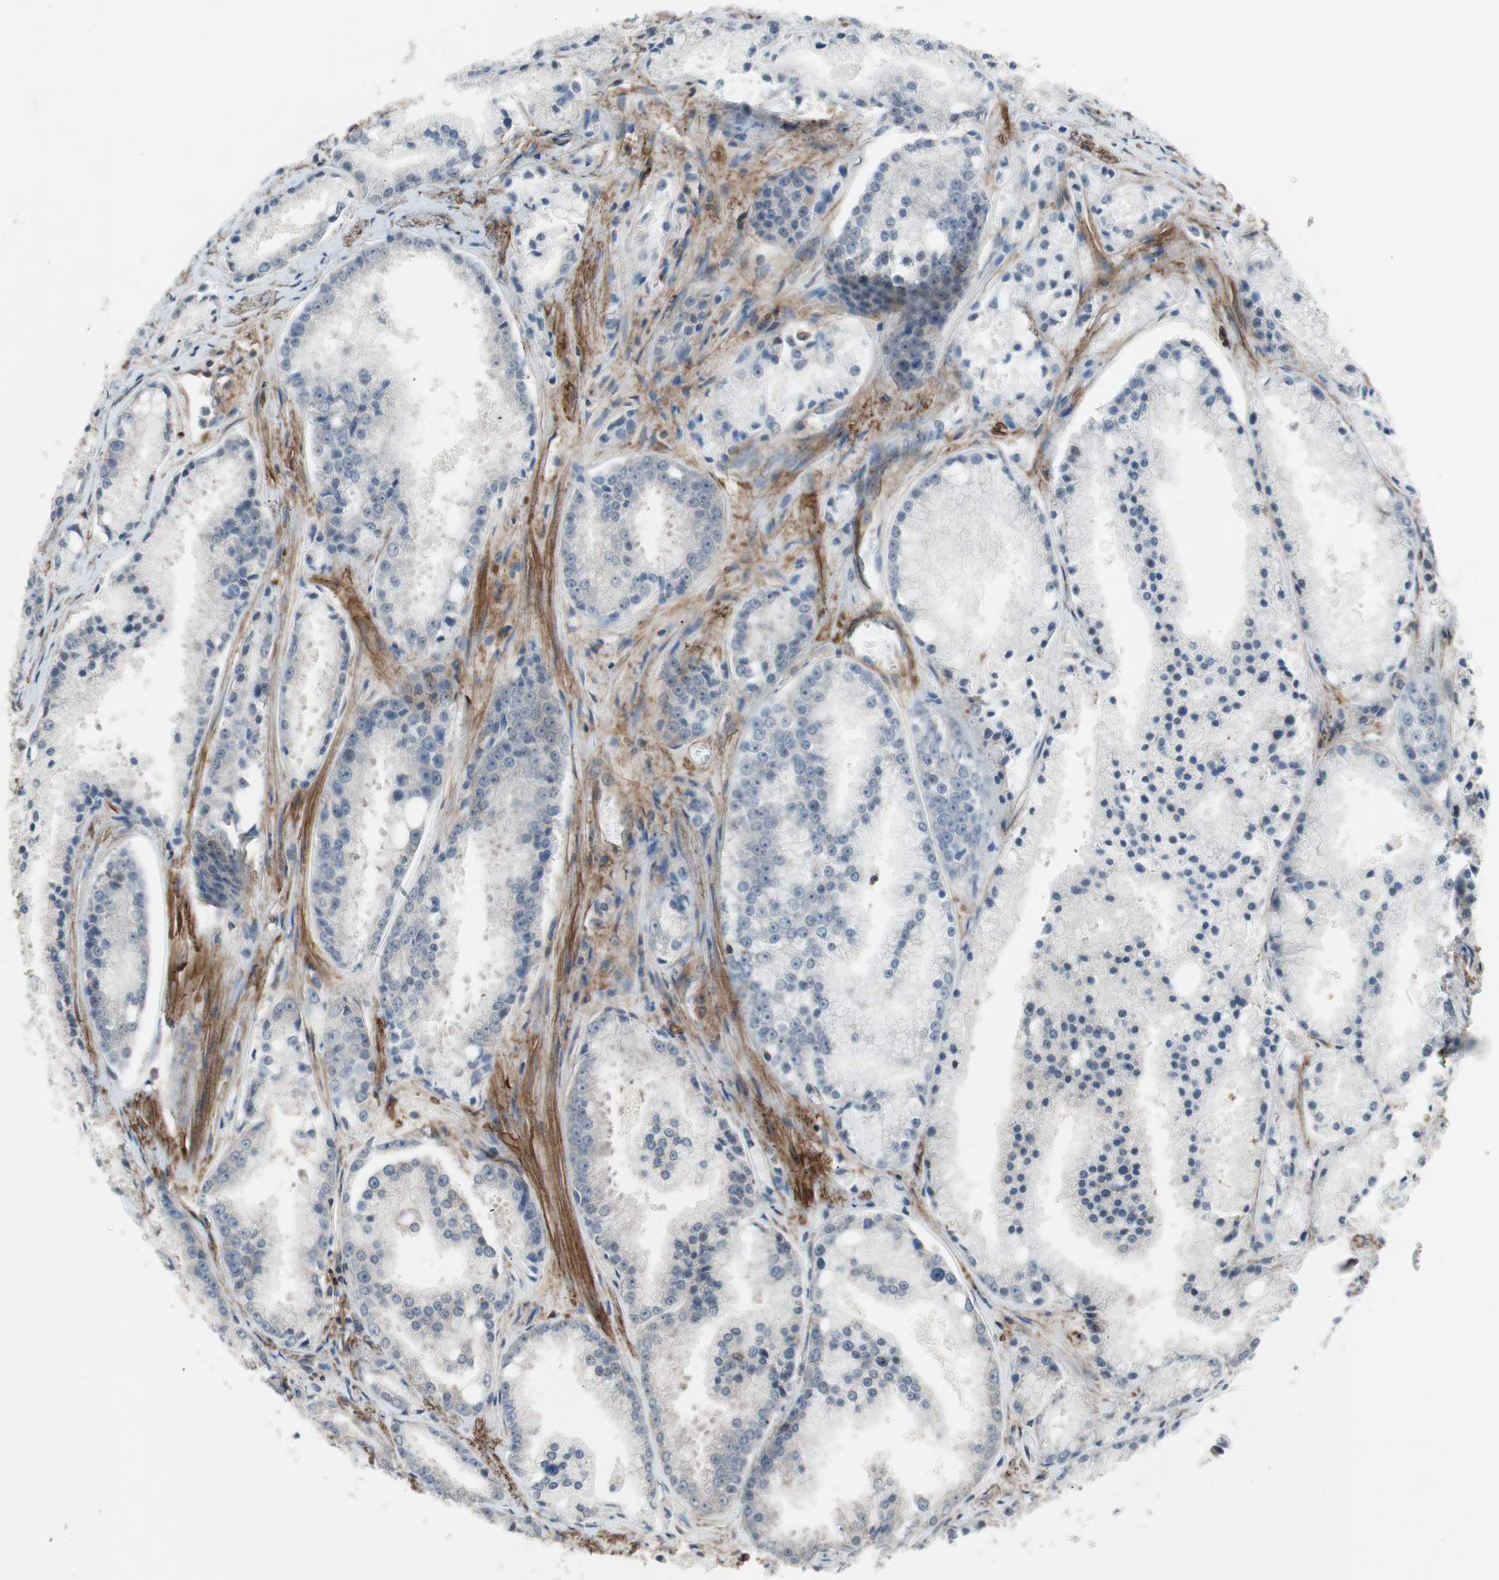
{"staining": {"intensity": "negative", "quantity": "none", "location": "none"}, "tissue": "prostate cancer", "cell_type": "Tumor cells", "image_type": "cancer", "snomed": [{"axis": "morphology", "description": "Adenocarcinoma, Low grade"}, {"axis": "topography", "description": "Prostate"}], "caption": "Protein analysis of prostate cancer exhibits no significant expression in tumor cells. (DAB immunohistochemistry (IHC) visualized using brightfield microscopy, high magnification).", "gene": "GRHL1", "patient": {"sex": "male", "age": 64}}